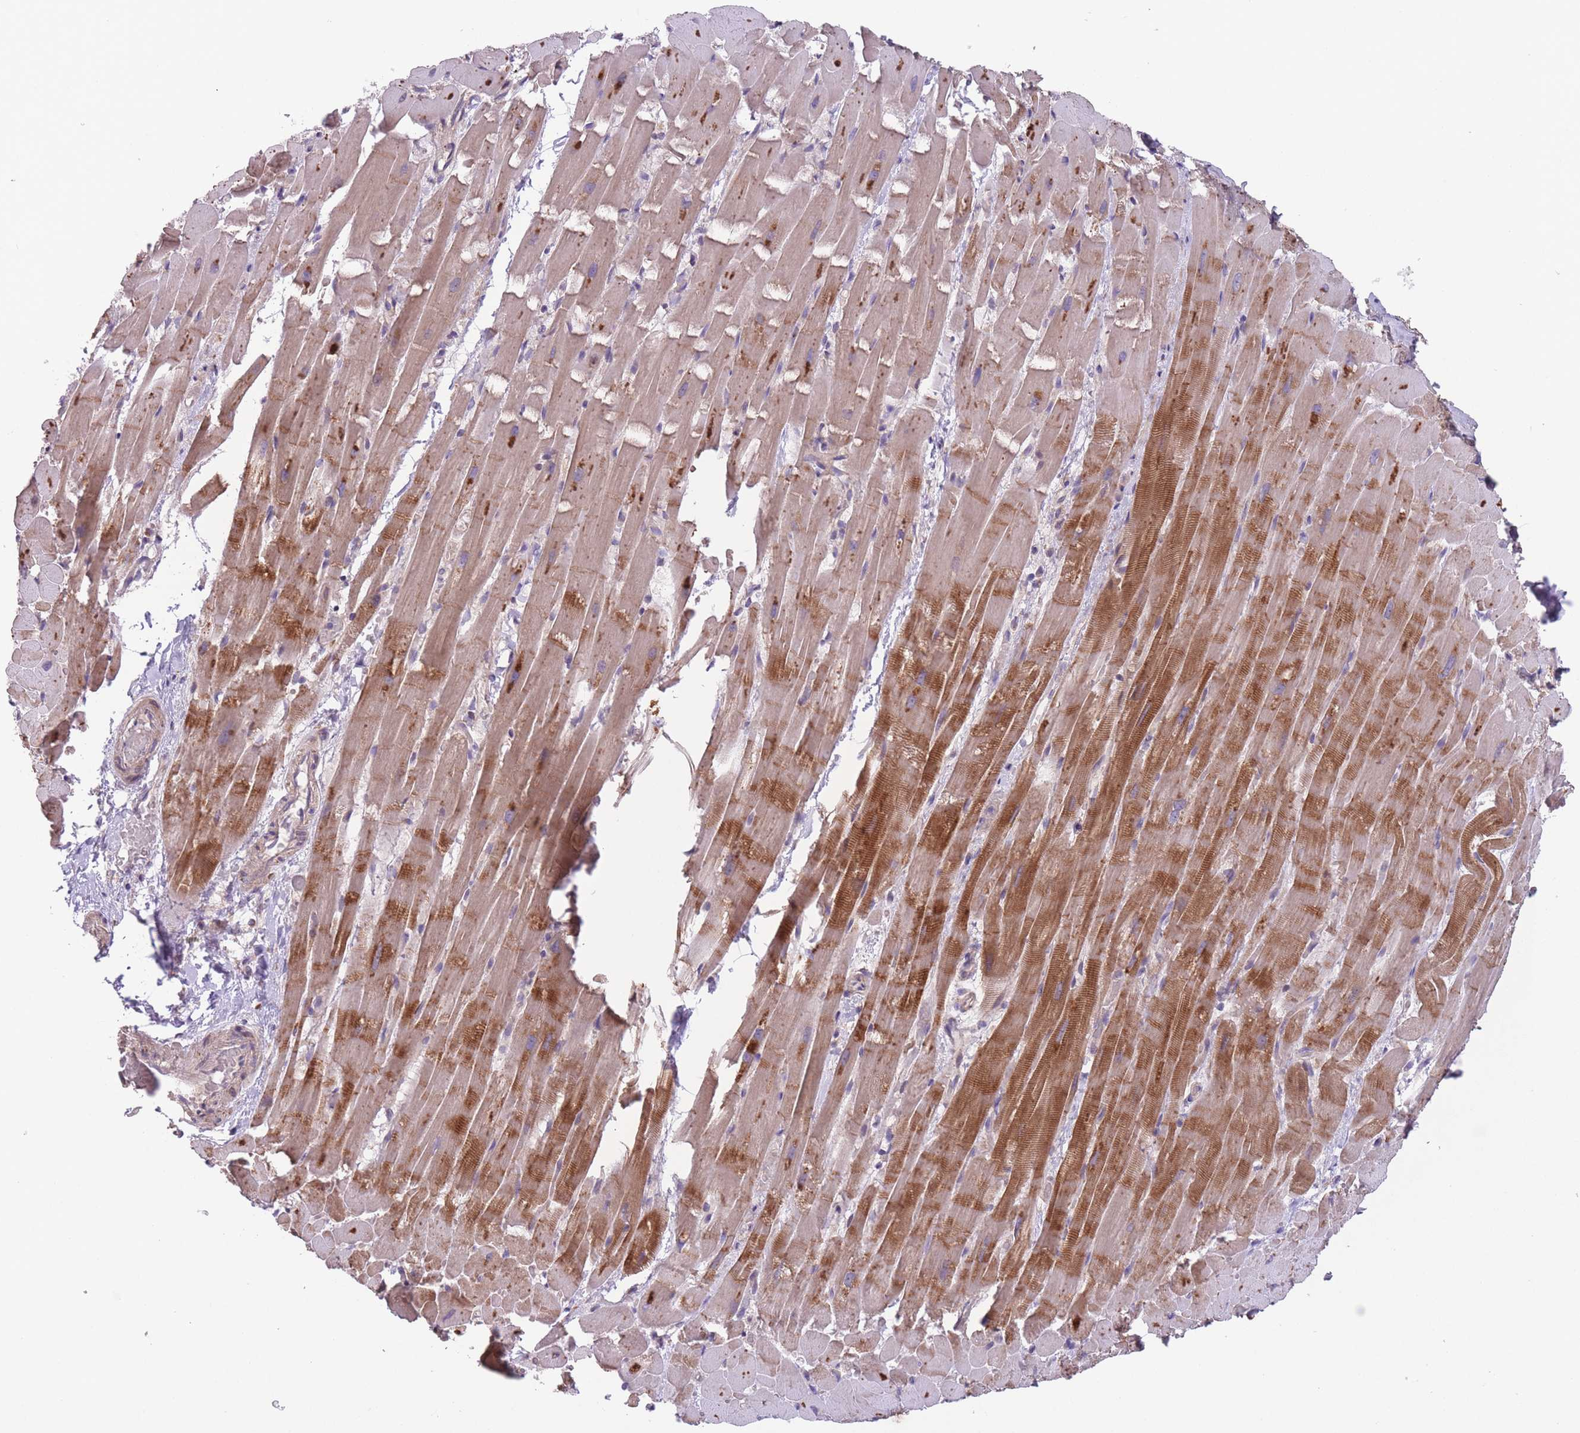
{"staining": {"intensity": "strong", "quantity": "25%-75%", "location": "cytoplasmic/membranous"}, "tissue": "heart muscle", "cell_type": "Cardiomyocytes", "image_type": "normal", "snomed": [{"axis": "morphology", "description": "Normal tissue, NOS"}, {"axis": "topography", "description": "Heart"}], "caption": "Heart muscle stained with DAB (3,3'-diaminobenzidine) immunohistochemistry shows high levels of strong cytoplasmic/membranous expression in approximately 25%-75% of cardiomyocytes.", "gene": "ITPKC", "patient": {"sex": "male", "age": 37}}